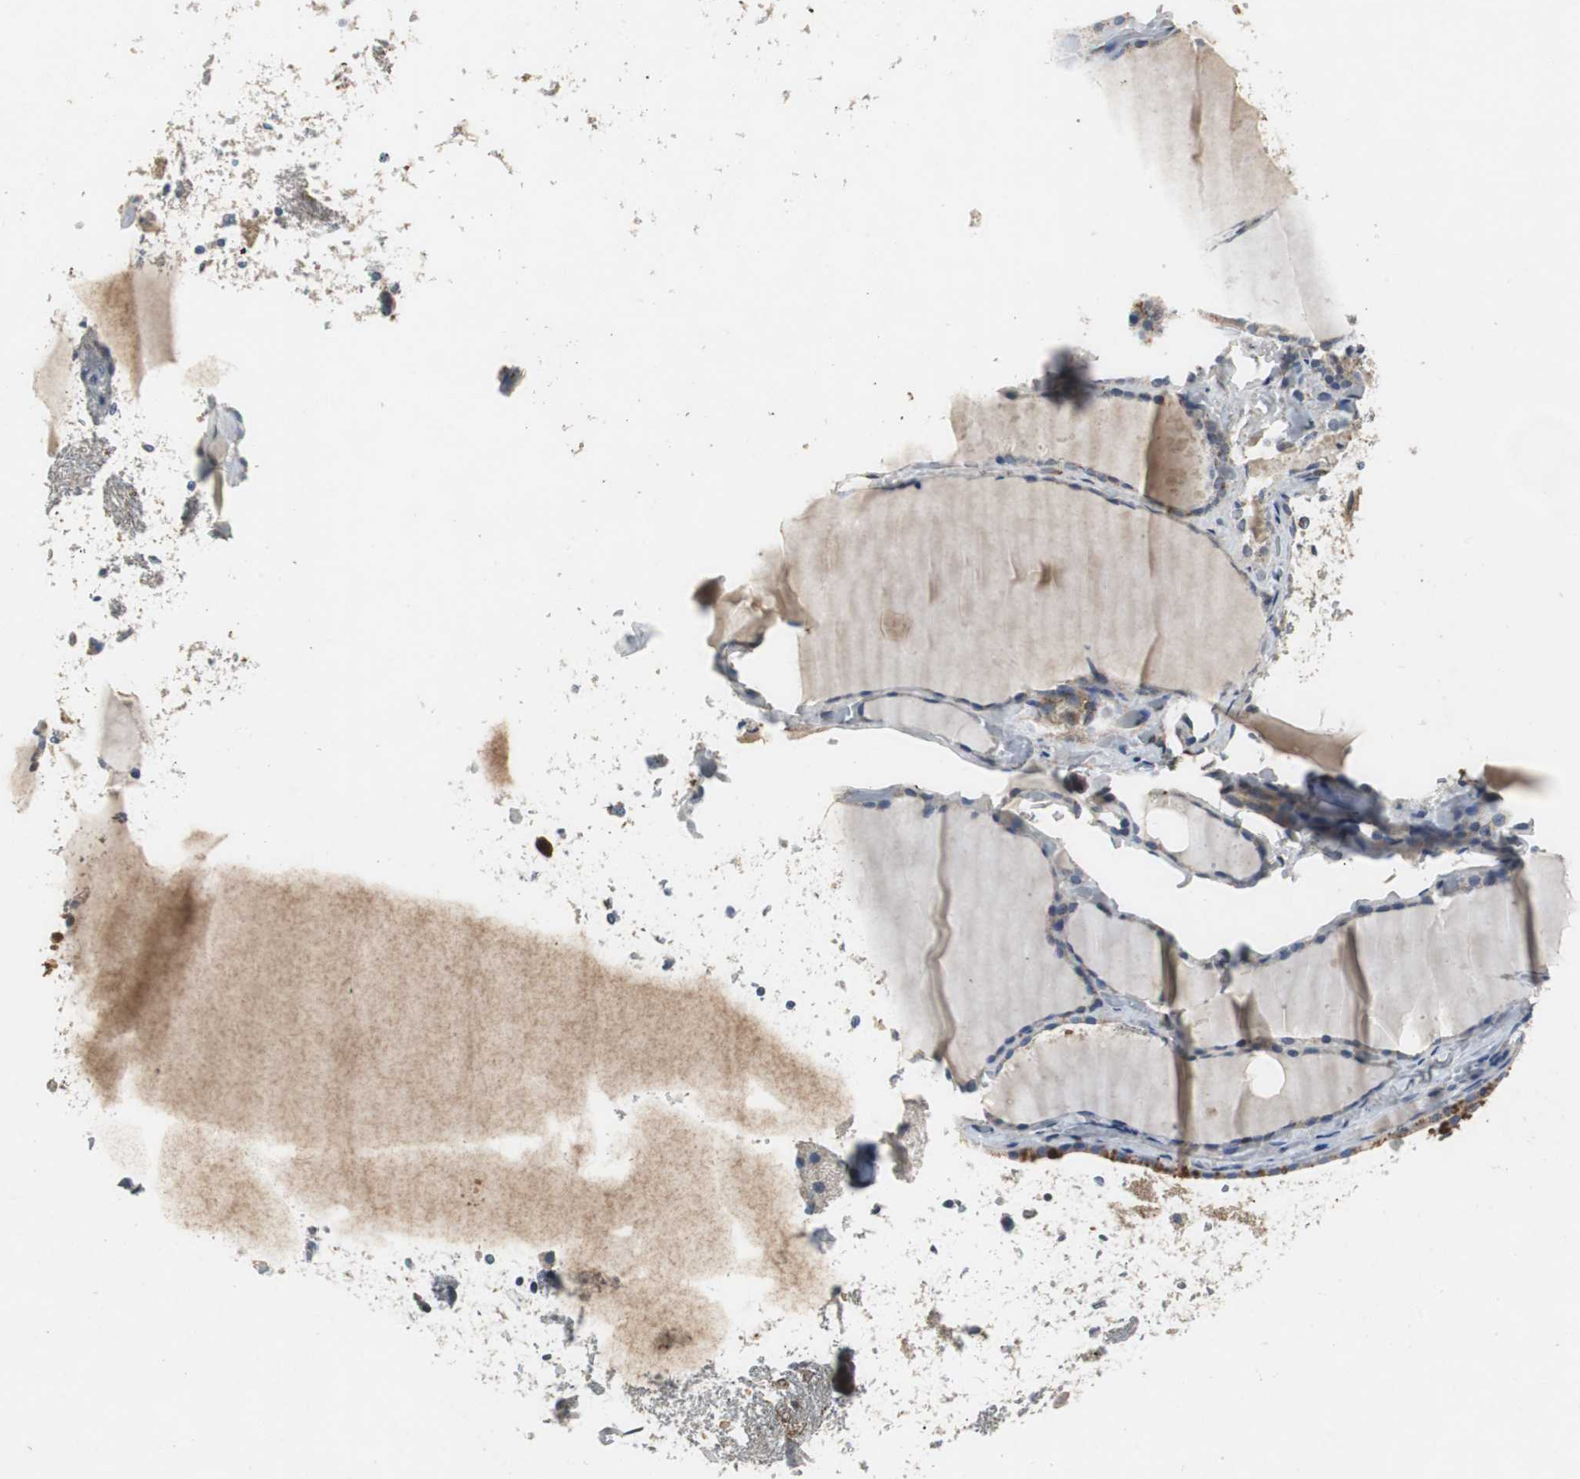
{"staining": {"intensity": "weak", "quantity": ">75%", "location": "cytoplasmic/membranous"}, "tissue": "thyroid gland", "cell_type": "Glandular cells", "image_type": "normal", "snomed": [{"axis": "morphology", "description": "Normal tissue, NOS"}, {"axis": "topography", "description": "Thyroid gland"}], "caption": "A brown stain shows weak cytoplasmic/membranous staining of a protein in glandular cells of unremarkable human thyroid gland. (DAB IHC, brown staining for protein, blue staining for nuclei).", "gene": "ISCU", "patient": {"sex": "female", "age": 22}}